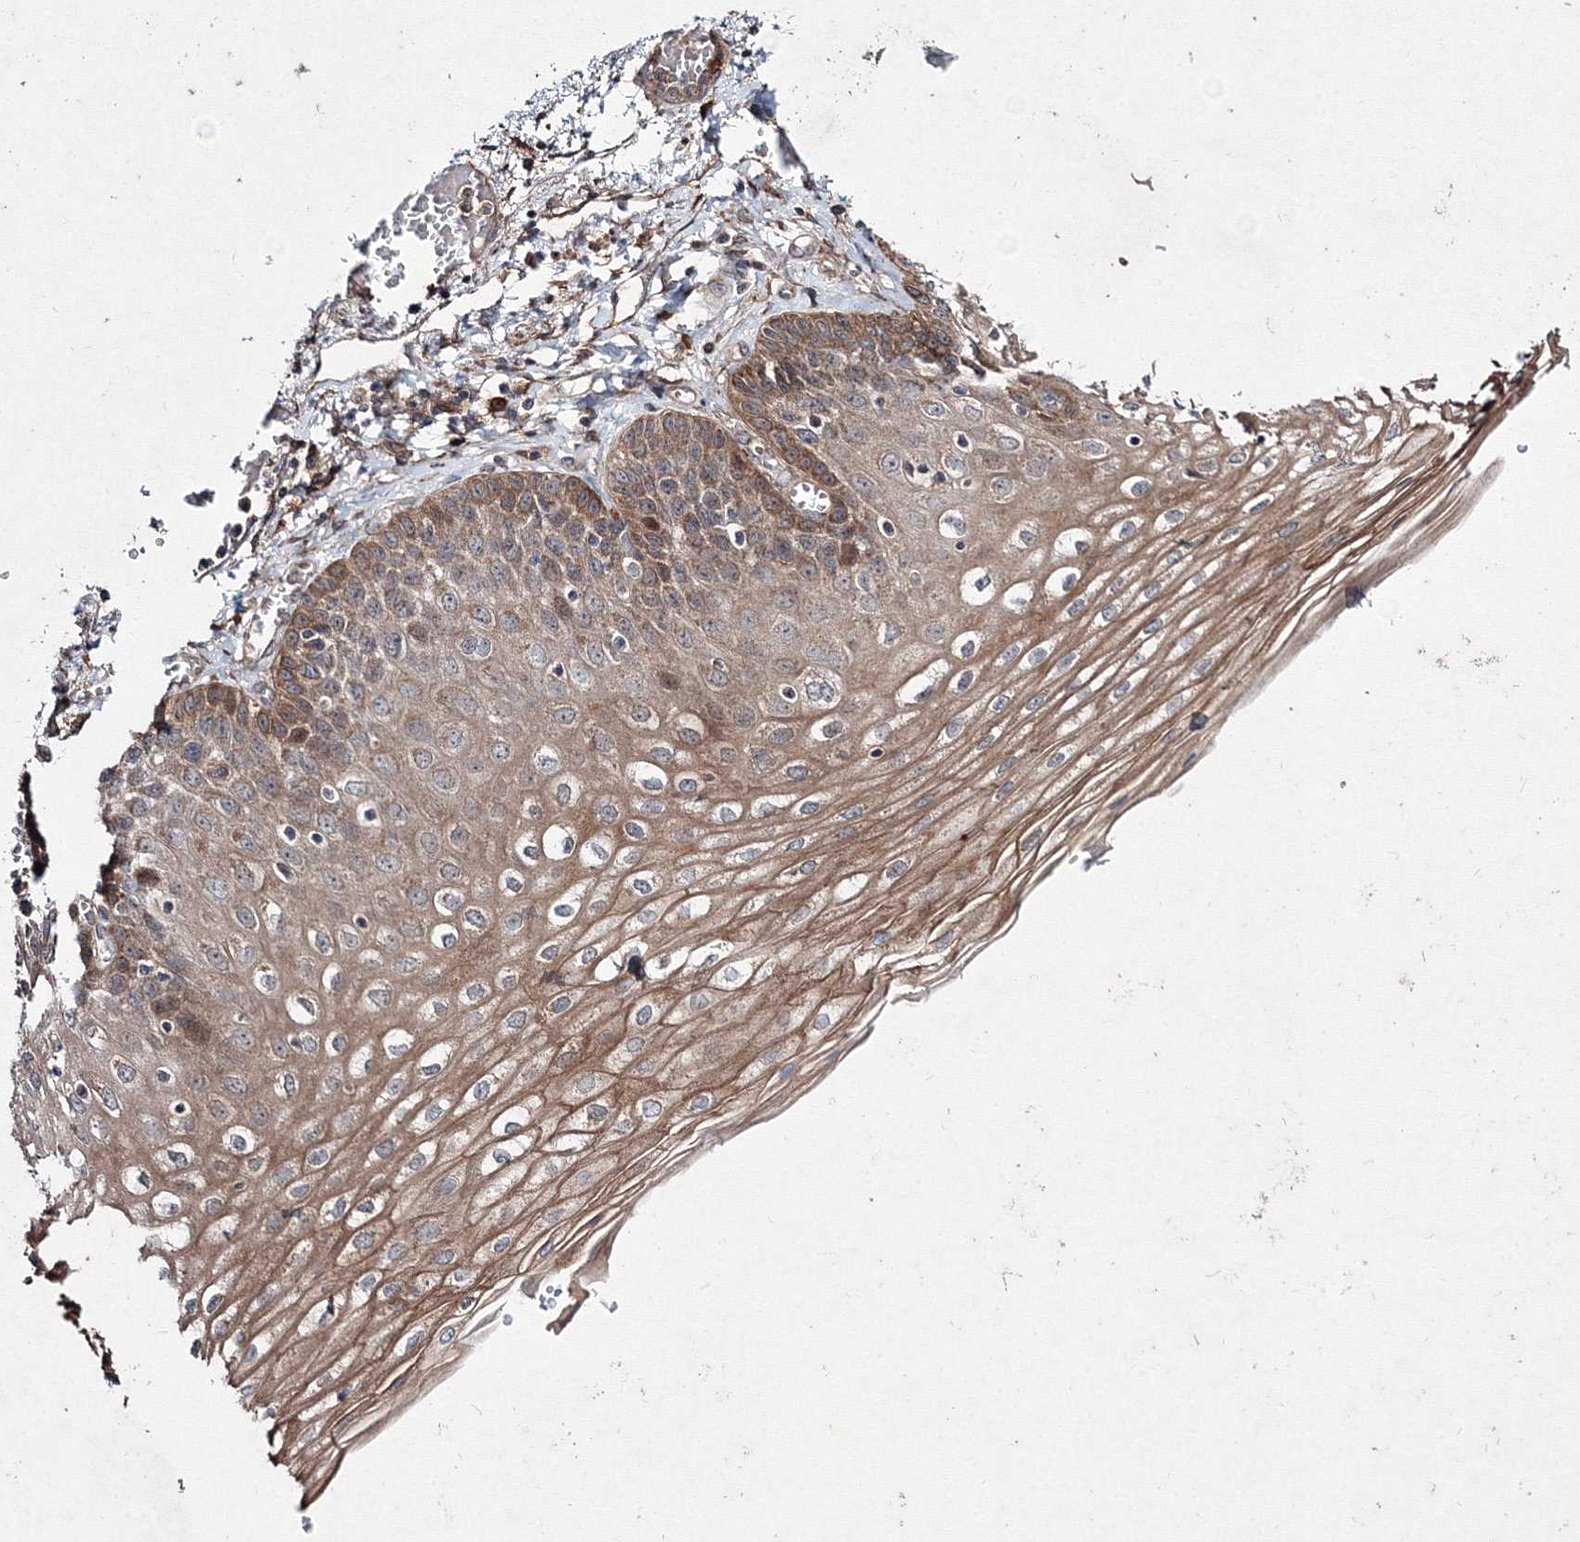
{"staining": {"intensity": "moderate", "quantity": ">75%", "location": "cytoplasmic/membranous"}, "tissue": "esophagus", "cell_type": "Squamous epithelial cells", "image_type": "normal", "snomed": [{"axis": "morphology", "description": "Normal tissue, NOS"}, {"axis": "topography", "description": "Esophagus"}], "caption": "A histopathology image of esophagus stained for a protein displays moderate cytoplasmic/membranous brown staining in squamous epithelial cells.", "gene": "RANBP3L", "patient": {"sex": "male", "age": 81}}